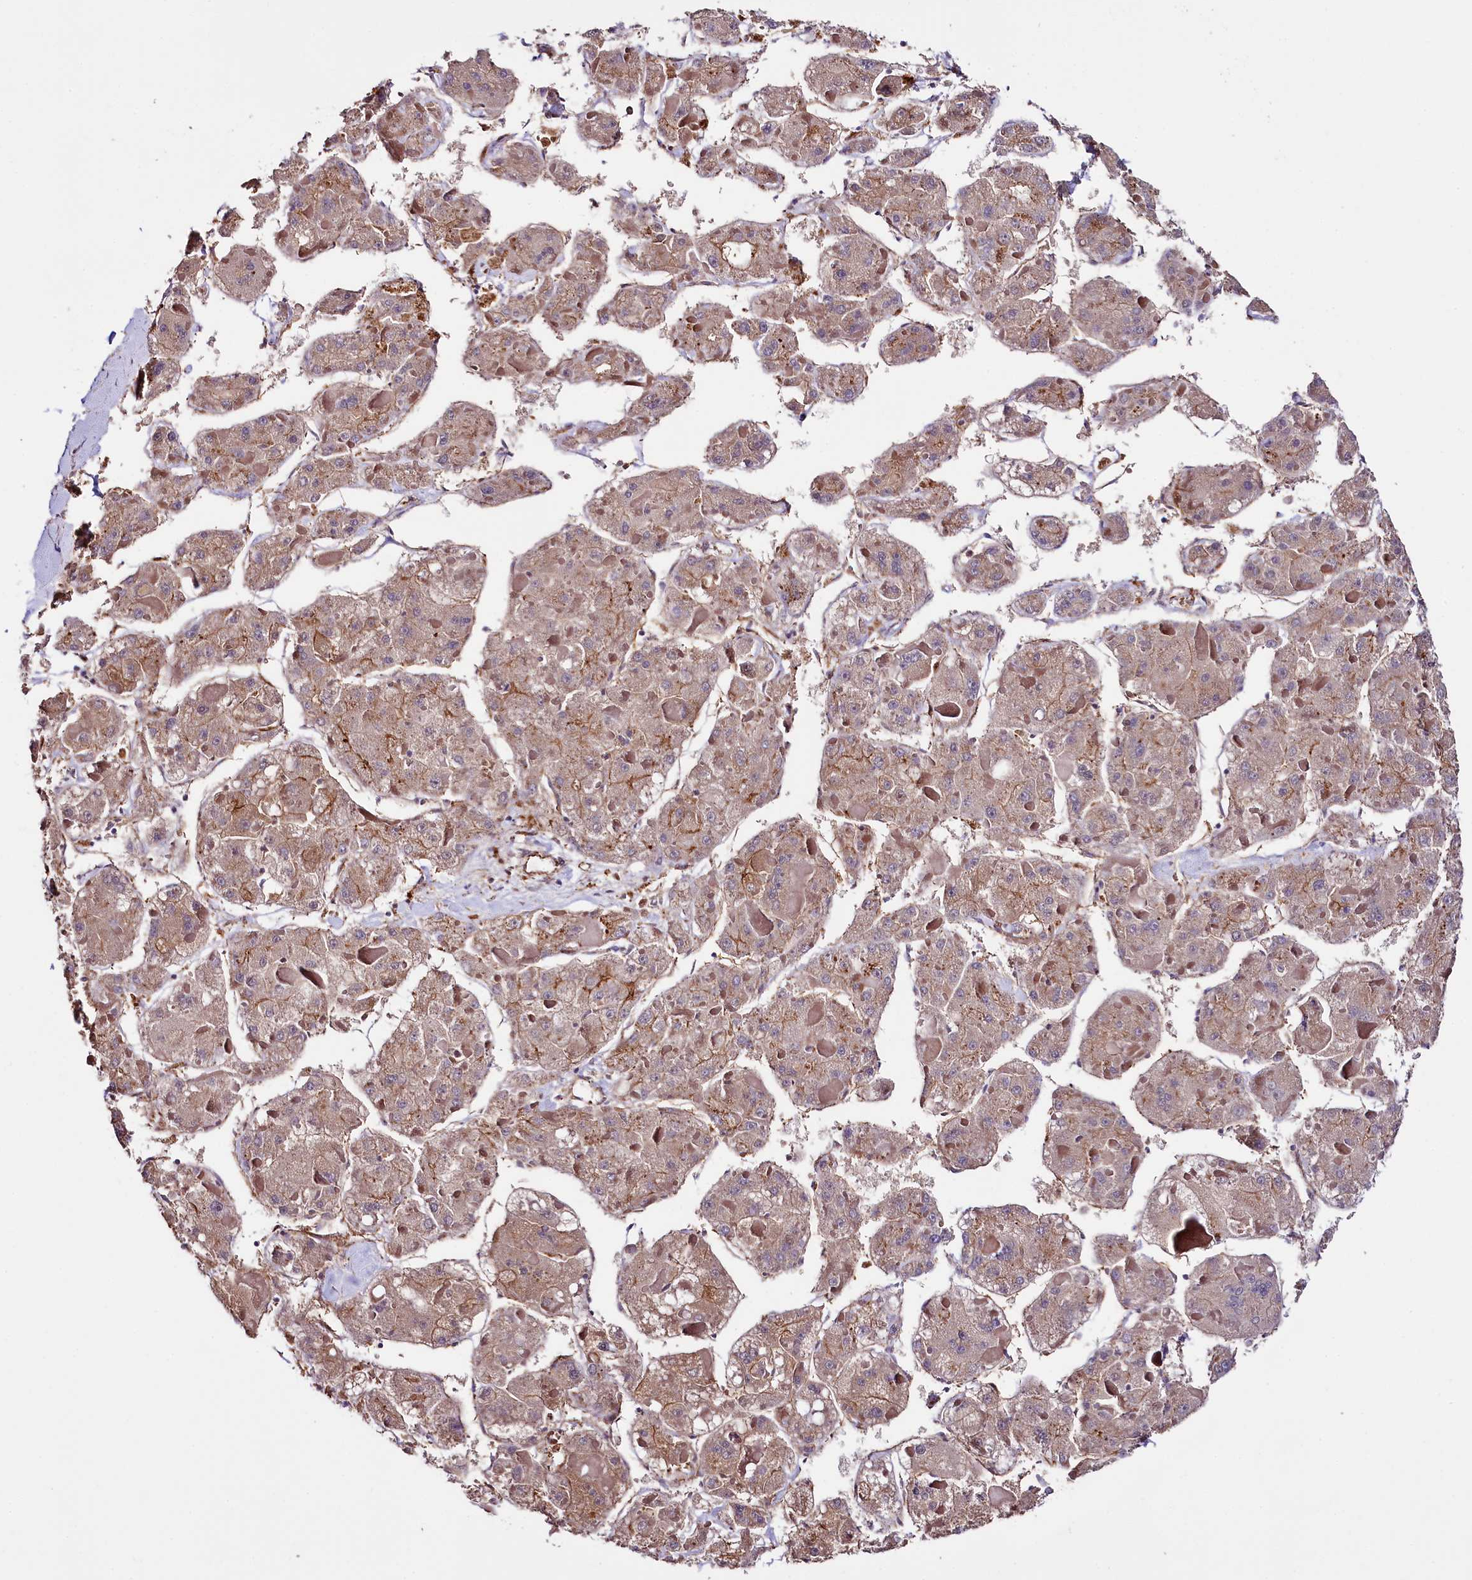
{"staining": {"intensity": "weak", "quantity": ">75%", "location": "cytoplasmic/membranous"}, "tissue": "liver cancer", "cell_type": "Tumor cells", "image_type": "cancer", "snomed": [{"axis": "morphology", "description": "Carcinoma, Hepatocellular, NOS"}, {"axis": "topography", "description": "Liver"}], "caption": "This photomicrograph exhibits liver cancer stained with immunohistochemistry to label a protein in brown. The cytoplasmic/membranous of tumor cells show weak positivity for the protein. Nuclei are counter-stained blue.", "gene": "TTC12", "patient": {"sex": "female", "age": 73}}